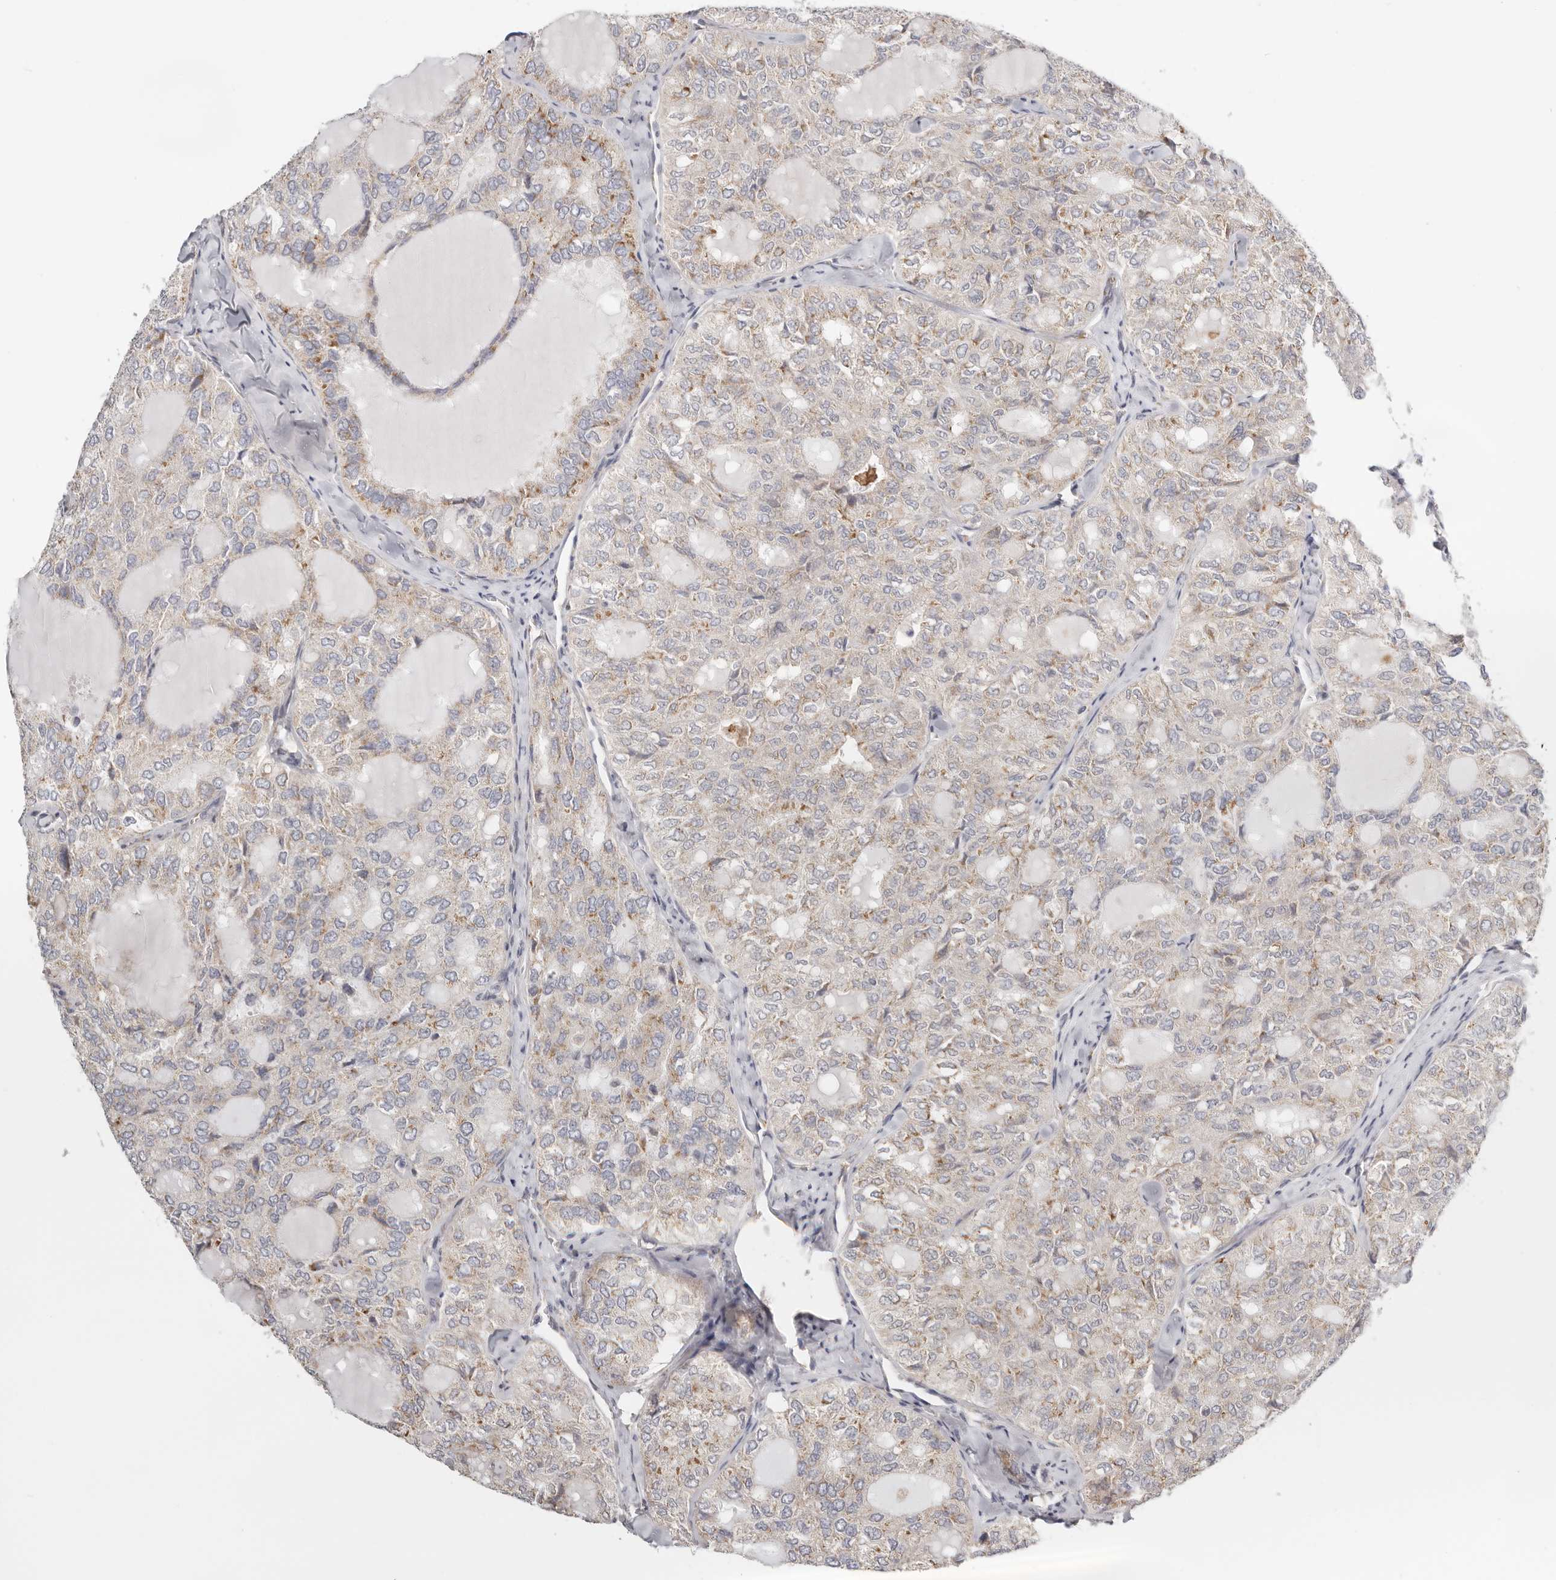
{"staining": {"intensity": "moderate", "quantity": "<25%", "location": "cytoplasmic/membranous"}, "tissue": "thyroid cancer", "cell_type": "Tumor cells", "image_type": "cancer", "snomed": [{"axis": "morphology", "description": "Follicular adenoma carcinoma, NOS"}, {"axis": "topography", "description": "Thyroid gland"}], "caption": "An immunohistochemistry micrograph of neoplastic tissue is shown. Protein staining in brown shows moderate cytoplasmic/membranous positivity in thyroid cancer (follicular adenoma carcinoma) within tumor cells. (Brightfield microscopy of DAB IHC at high magnification).", "gene": "IL32", "patient": {"sex": "male", "age": 75}}